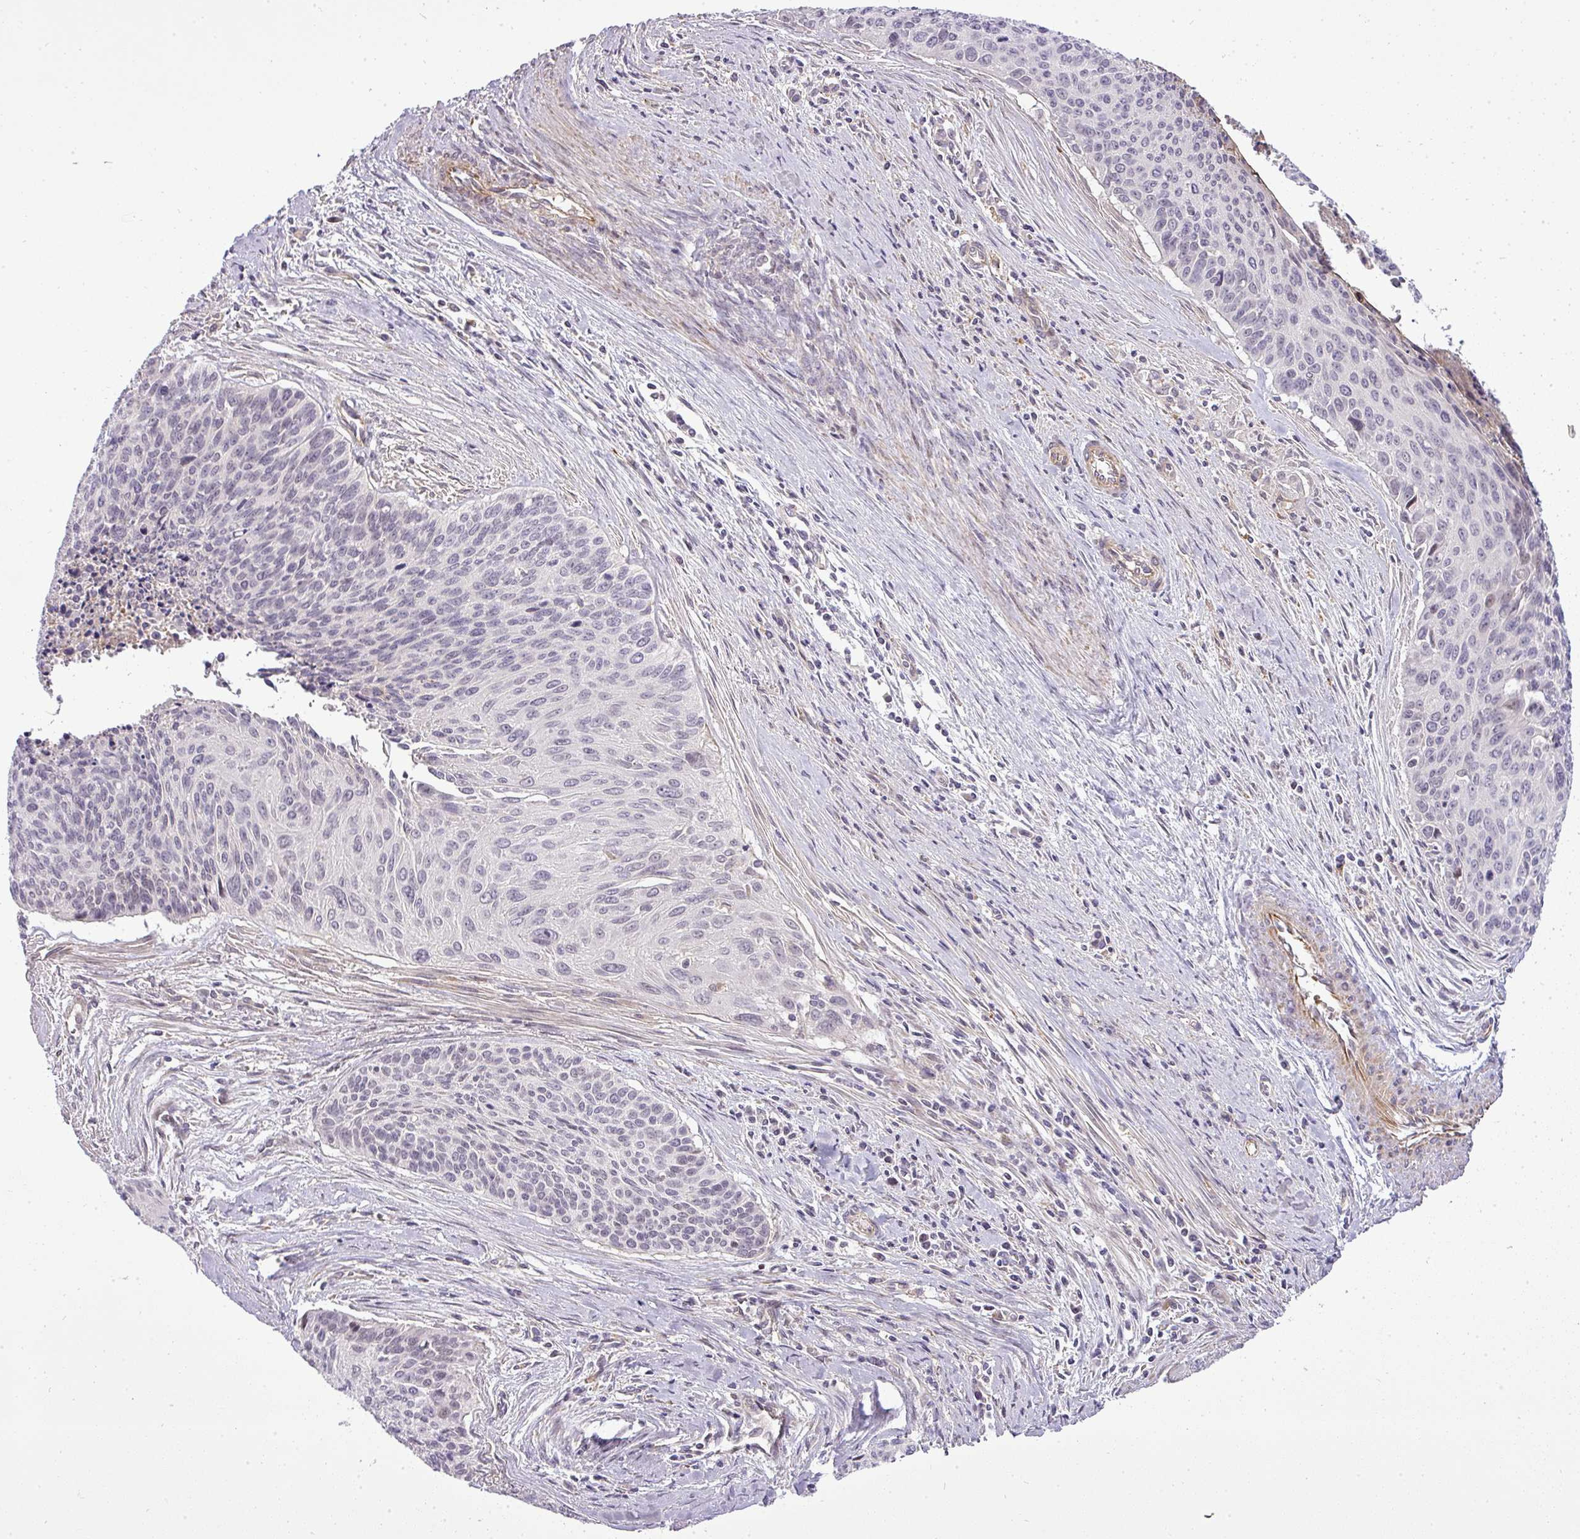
{"staining": {"intensity": "negative", "quantity": "none", "location": "none"}, "tissue": "cervical cancer", "cell_type": "Tumor cells", "image_type": "cancer", "snomed": [{"axis": "morphology", "description": "Squamous cell carcinoma, NOS"}, {"axis": "topography", "description": "Cervix"}], "caption": "High power microscopy histopathology image of an immunohistochemistry (IHC) image of cervical cancer, revealing no significant positivity in tumor cells.", "gene": "PDRG1", "patient": {"sex": "female", "age": 55}}